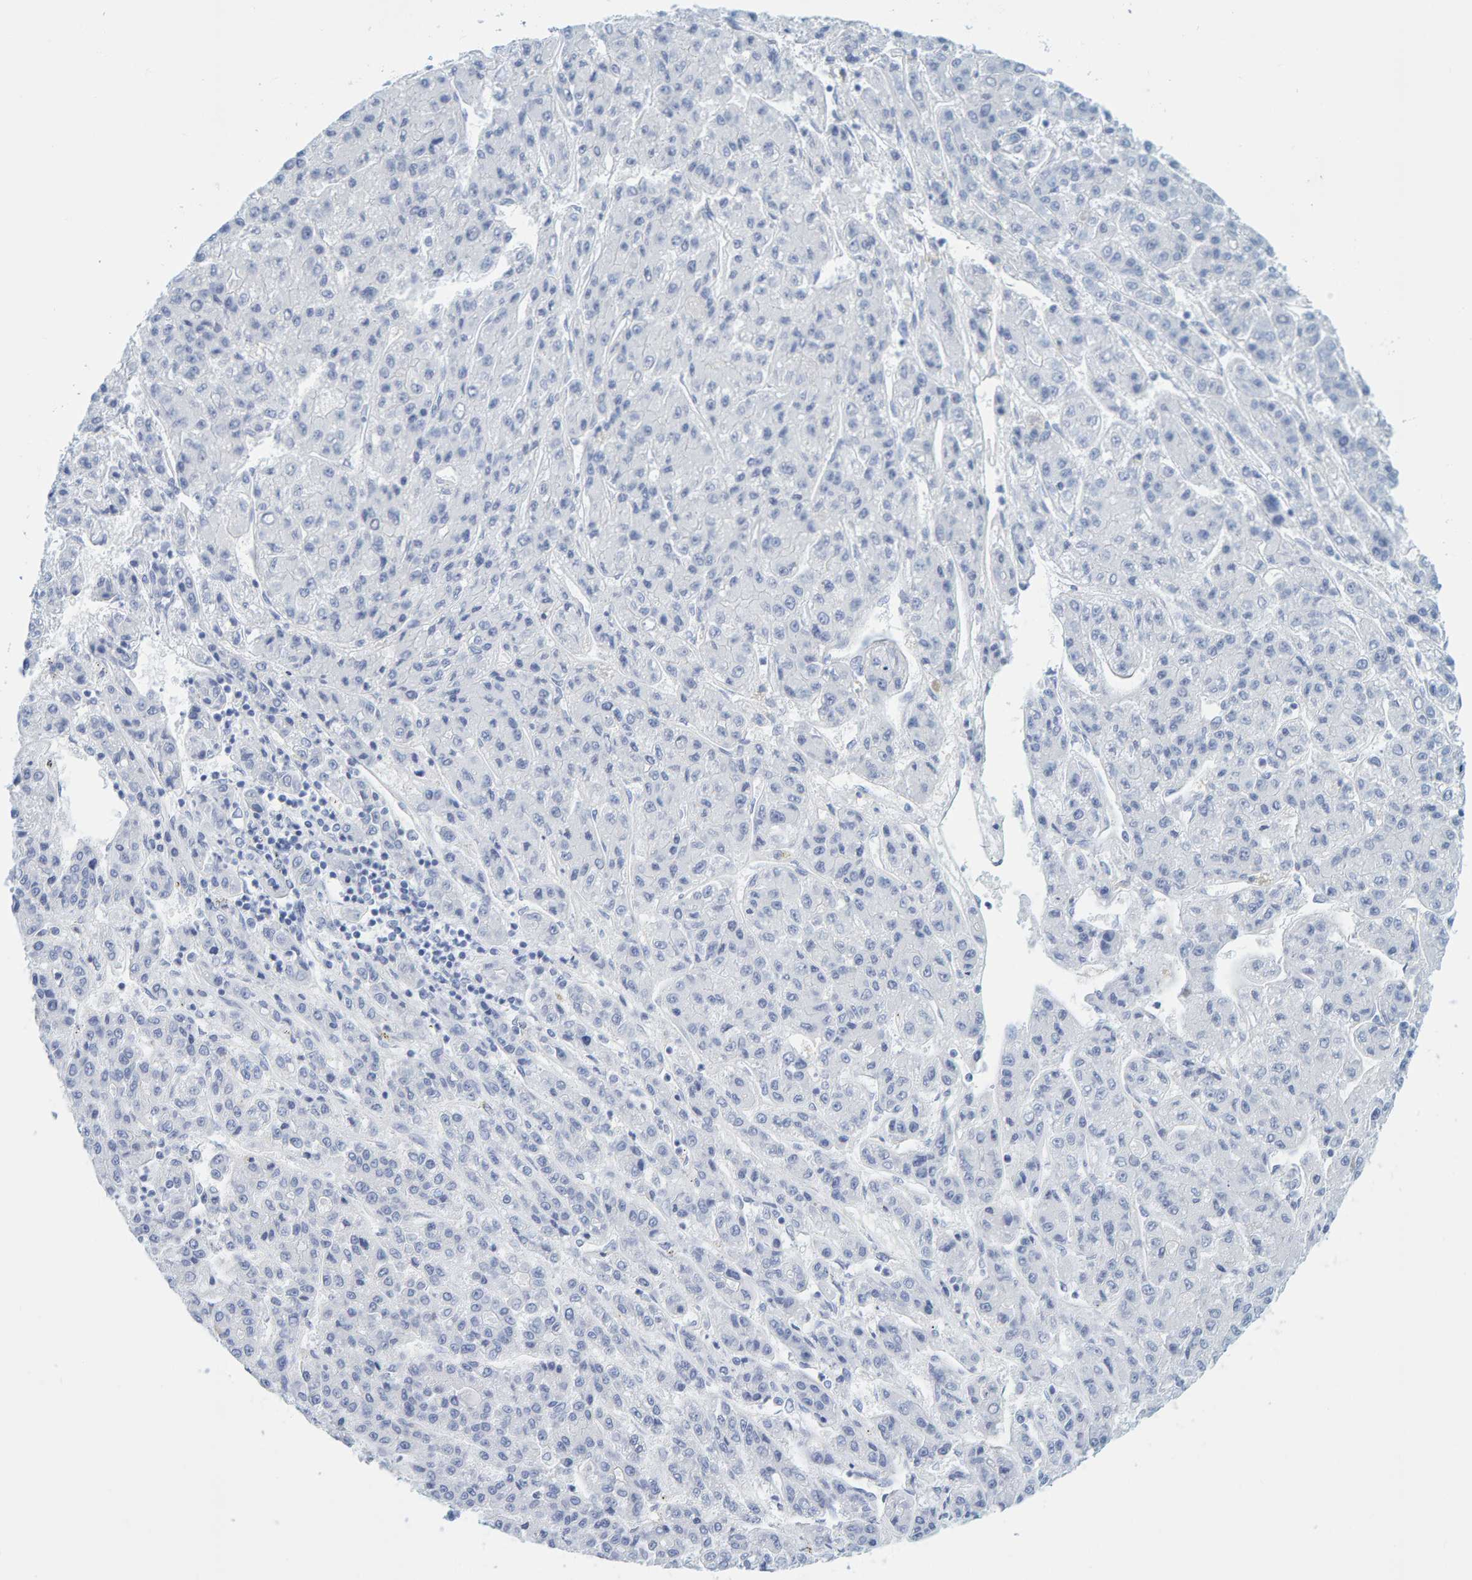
{"staining": {"intensity": "negative", "quantity": "none", "location": "none"}, "tissue": "liver cancer", "cell_type": "Tumor cells", "image_type": "cancer", "snomed": [{"axis": "morphology", "description": "Carcinoma, Hepatocellular, NOS"}, {"axis": "topography", "description": "Liver"}], "caption": "Histopathology image shows no significant protein positivity in tumor cells of hepatocellular carcinoma (liver). (Brightfield microscopy of DAB (3,3'-diaminobenzidine) immunohistochemistry at high magnification).", "gene": "SFTPC", "patient": {"sex": "male", "age": 70}}